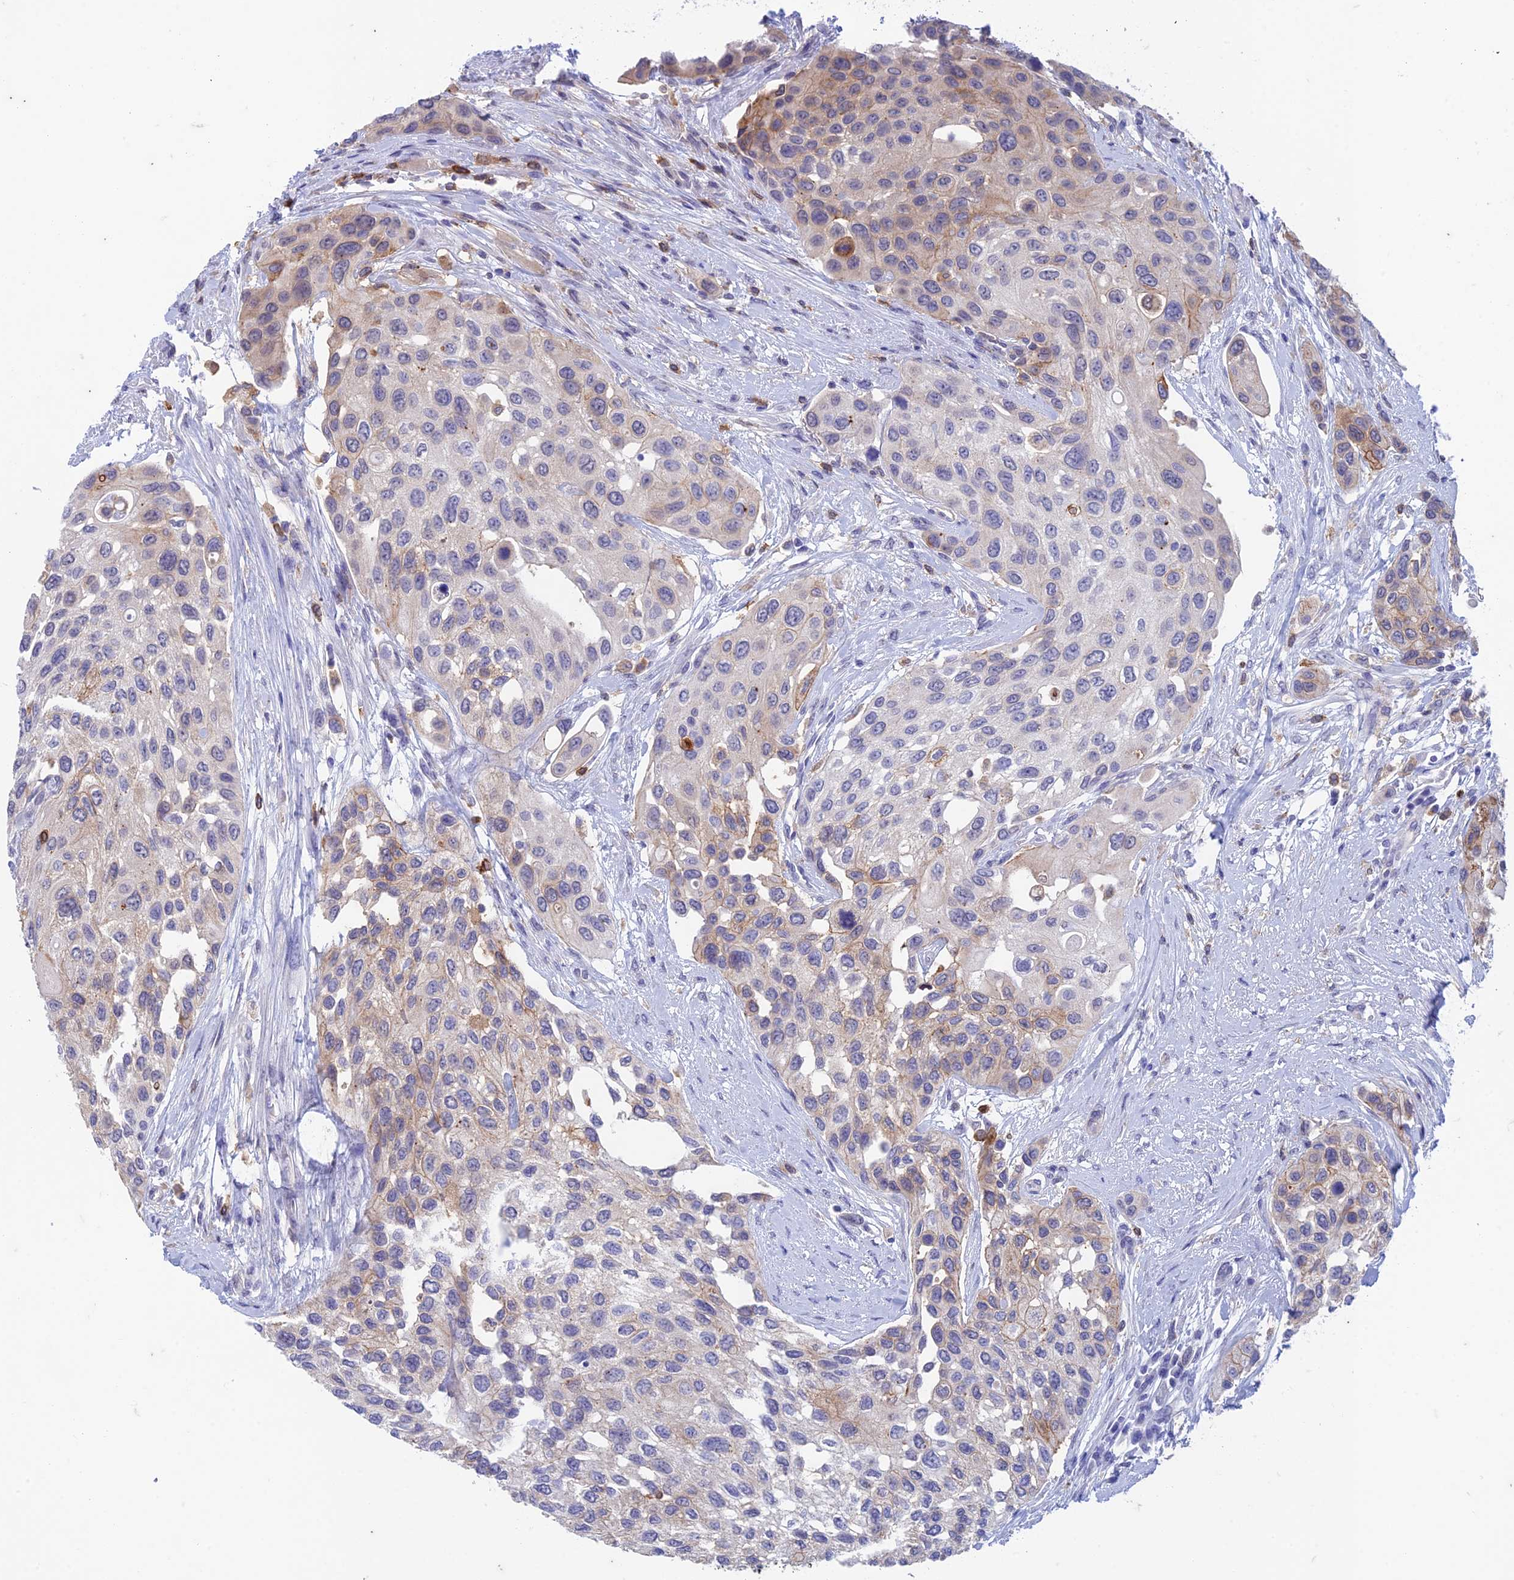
{"staining": {"intensity": "weak", "quantity": "<25%", "location": "cytoplasmic/membranous"}, "tissue": "urothelial cancer", "cell_type": "Tumor cells", "image_type": "cancer", "snomed": [{"axis": "morphology", "description": "Normal tissue, NOS"}, {"axis": "morphology", "description": "Urothelial carcinoma, High grade"}, {"axis": "topography", "description": "Vascular tissue"}, {"axis": "topography", "description": "Urinary bladder"}], "caption": "IHC micrograph of urothelial cancer stained for a protein (brown), which exhibits no staining in tumor cells.", "gene": "FGF7", "patient": {"sex": "female", "age": 56}}